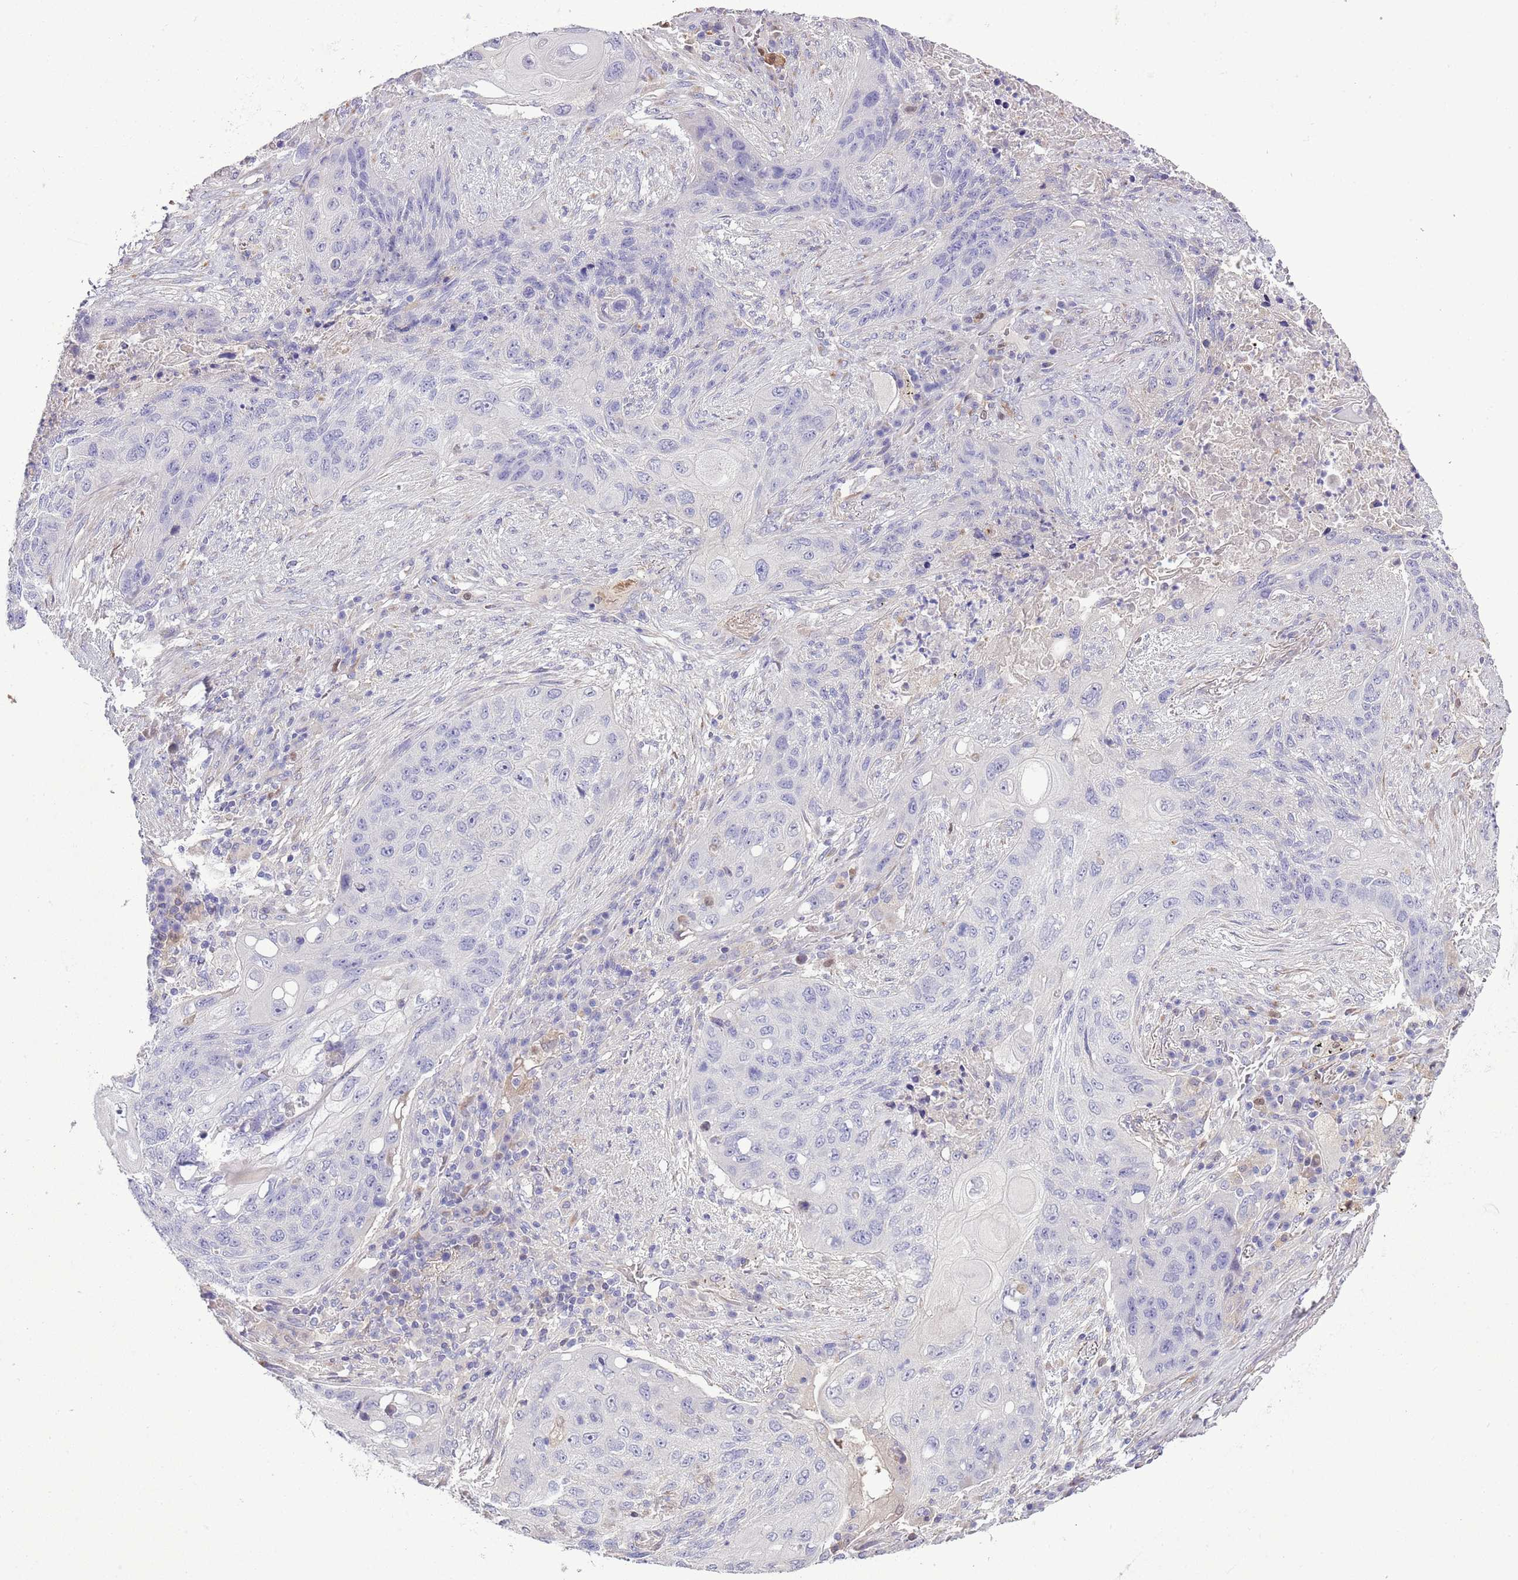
{"staining": {"intensity": "negative", "quantity": "none", "location": "none"}, "tissue": "lung cancer", "cell_type": "Tumor cells", "image_type": "cancer", "snomed": [{"axis": "morphology", "description": "Squamous cell carcinoma, NOS"}, {"axis": "topography", "description": "Lung"}], "caption": "An IHC micrograph of lung squamous cell carcinoma is shown. There is no staining in tumor cells of lung squamous cell carcinoma.", "gene": "ABHD17C", "patient": {"sex": "female", "age": 63}}